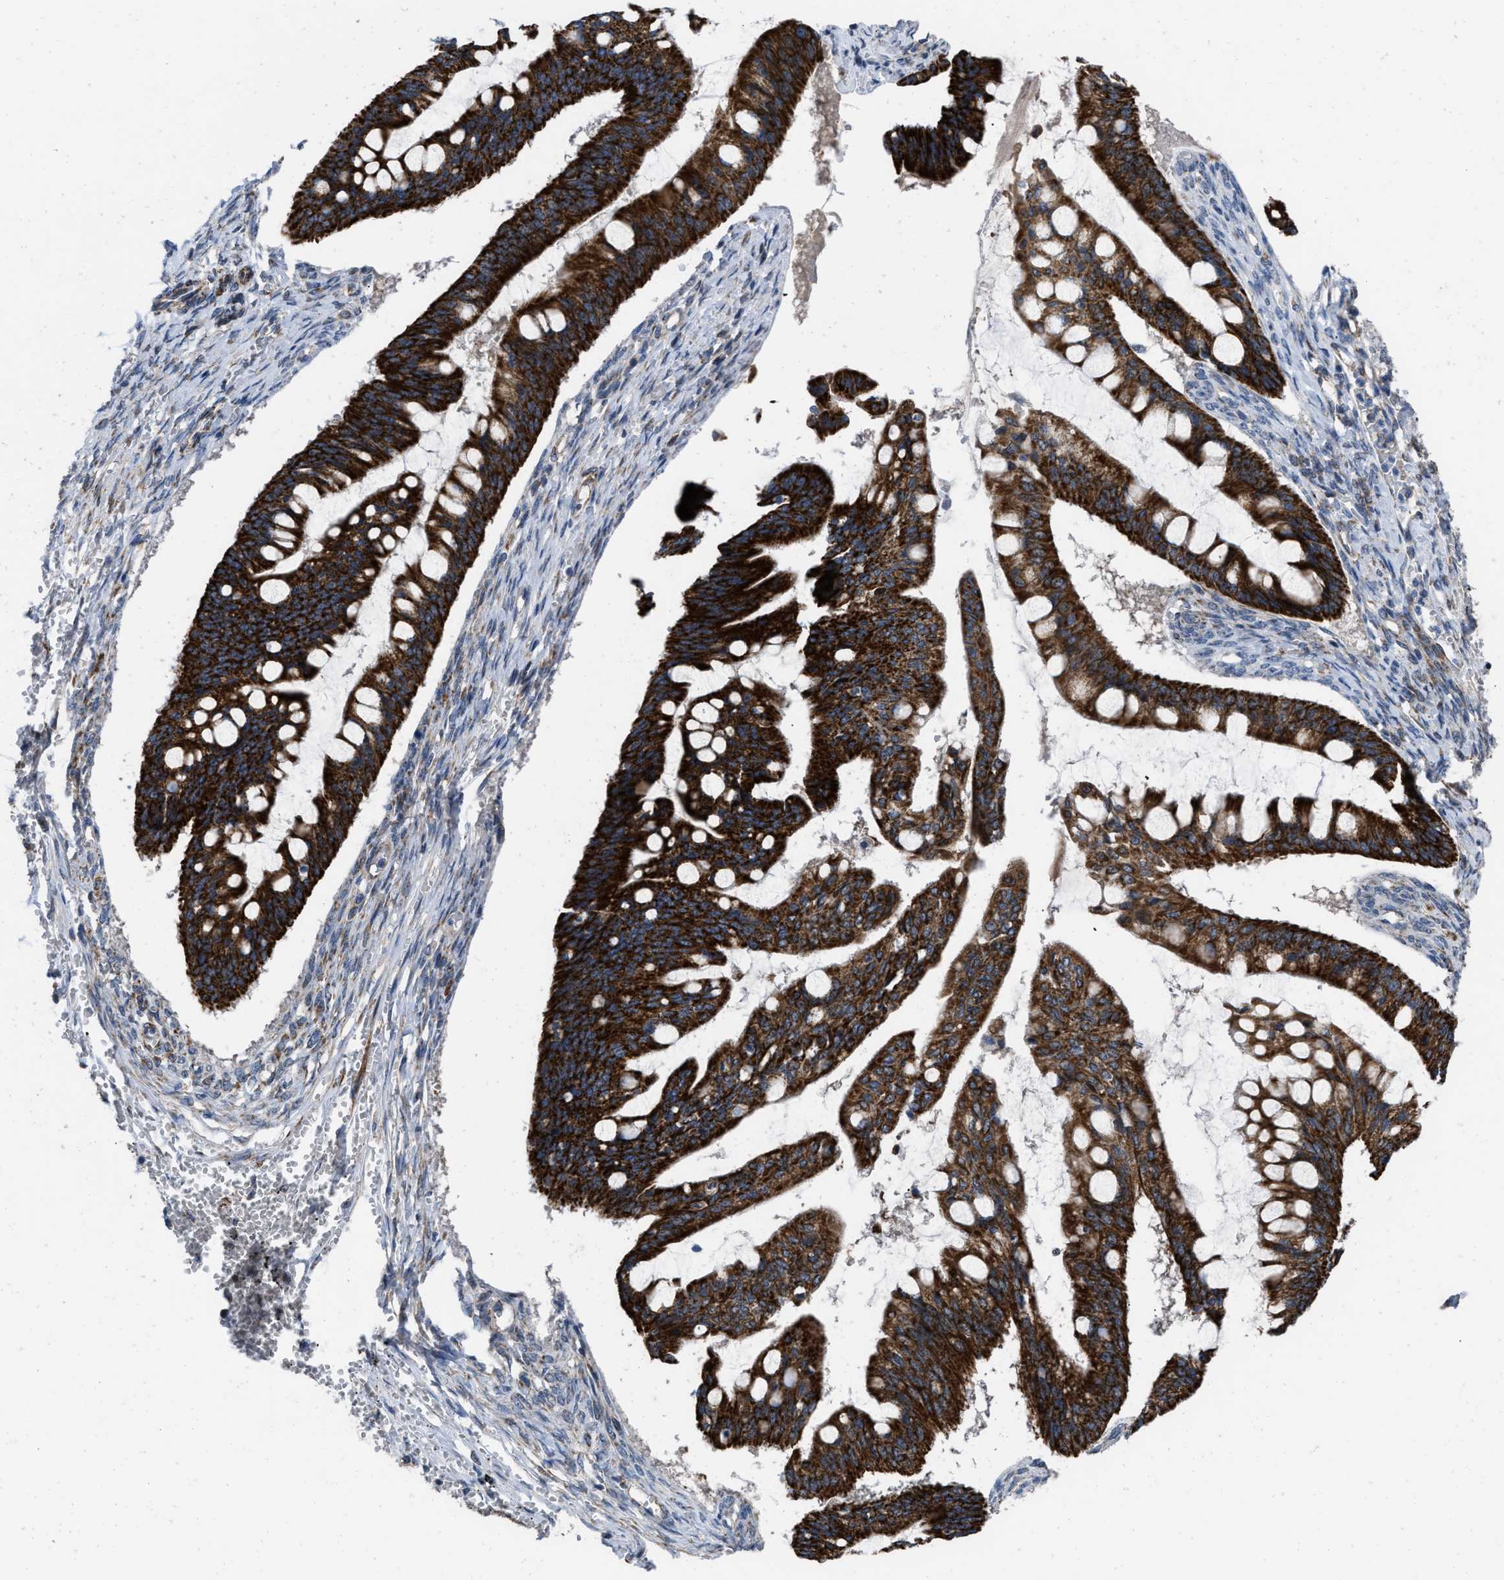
{"staining": {"intensity": "strong", "quantity": ">75%", "location": "cytoplasmic/membranous"}, "tissue": "ovarian cancer", "cell_type": "Tumor cells", "image_type": "cancer", "snomed": [{"axis": "morphology", "description": "Cystadenocarcinoma, mucinous, NOS"}, {"axis": "topography", "description": "Ovary"}], "caption": "Immunohistochemical staining of ovarian cancer displays high levels of strong cytoplasmic/membranous protein expression in approximately >75% of tumor cells.", "gene": "AKAP1", "patient": {"sex": "female", "age": 73}}